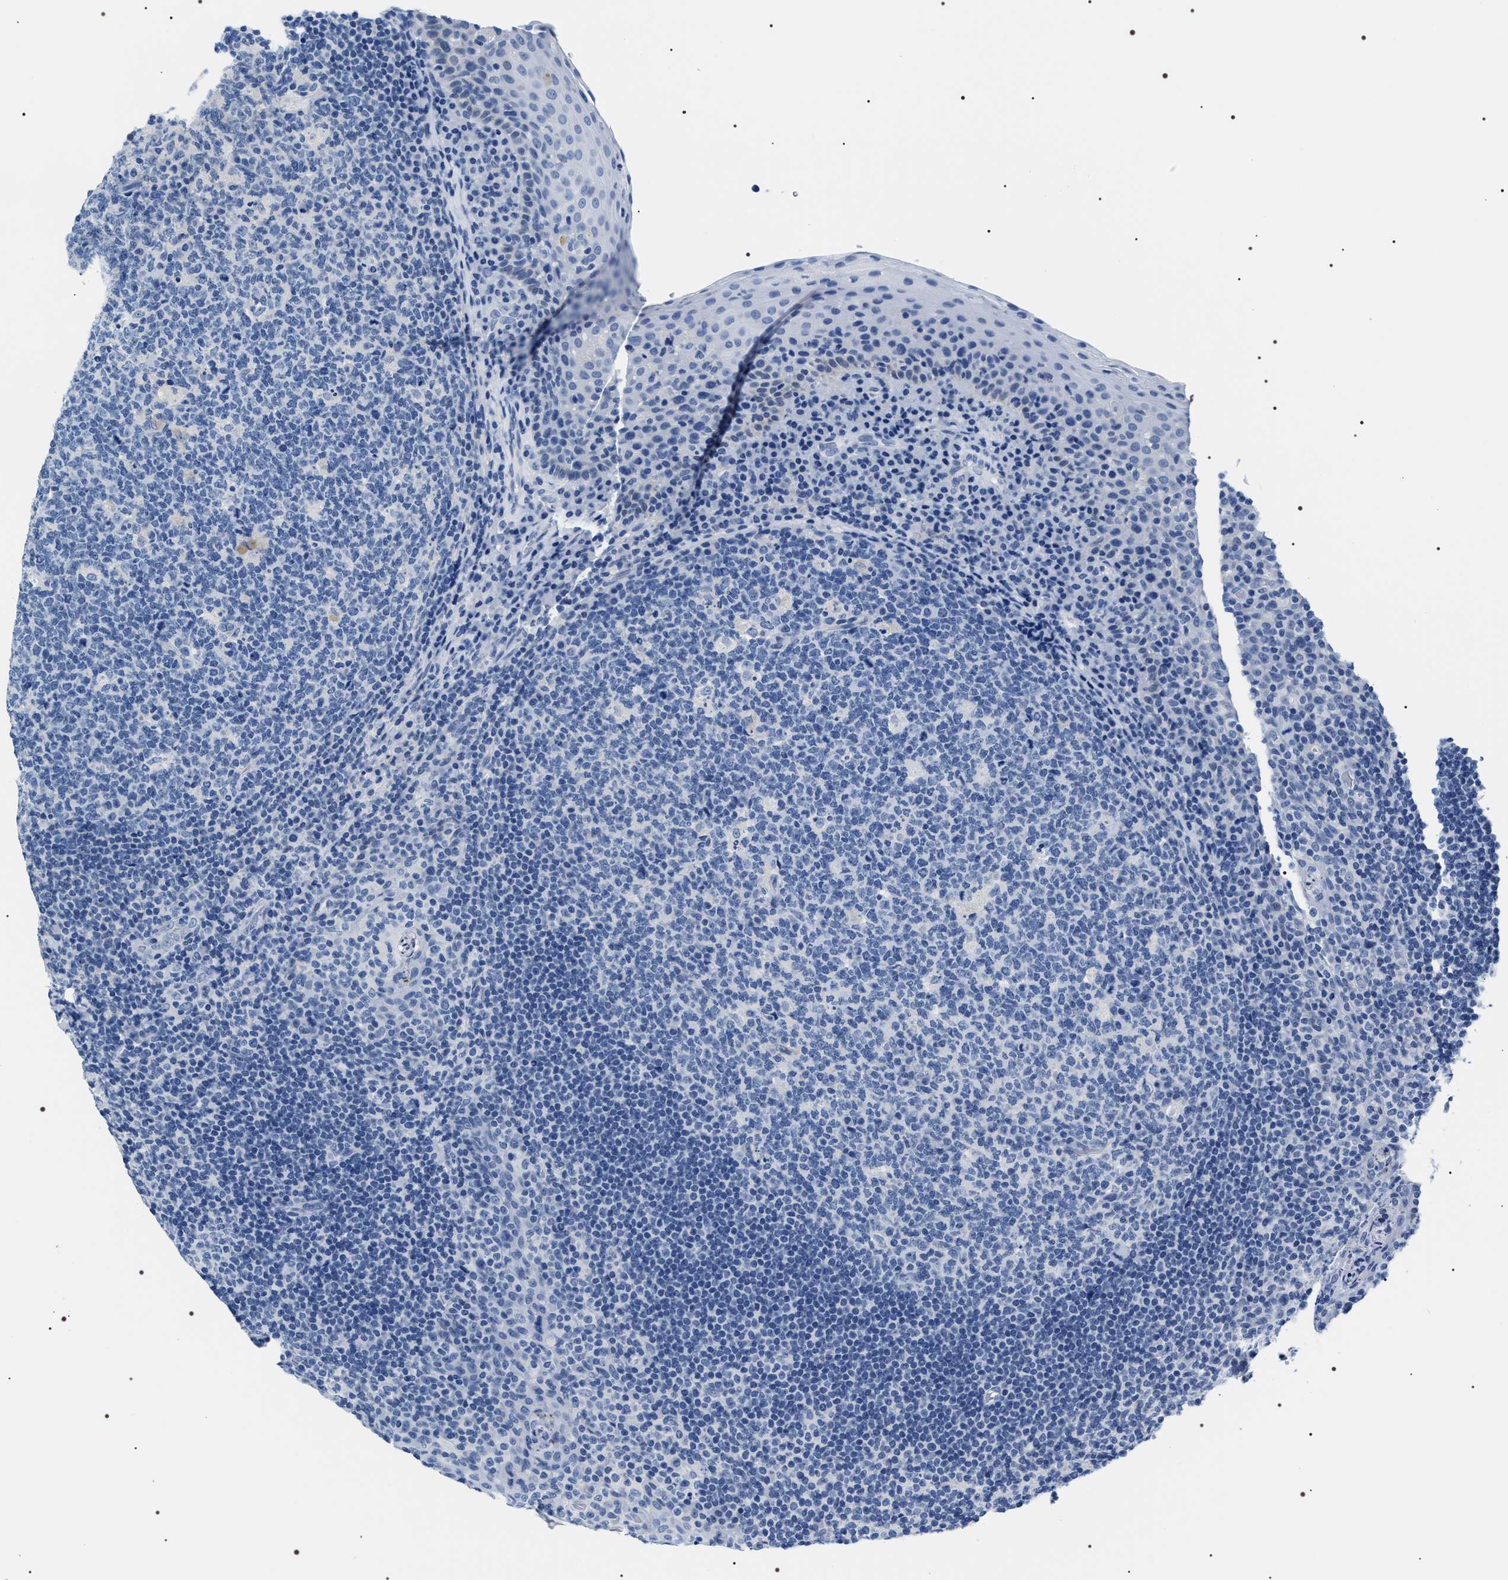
{"staining": {"intensity": "negative", "quantity": "none", "location": "none"}, "tissue": "tonsil", "cell_type": "Germinal center cells", "image_type": "normal", "snomed": [{"axis": "morphology", "description": "Normal tissue, NOS"}, {"axis": "topography", "description": "Tonsil"}], "caption": "Tonsil was stained to show a protein in brown. There is no significant staining in germinal center cells.", "gene": "ADH4", "patient": {"sex": "male", "age": 17}}